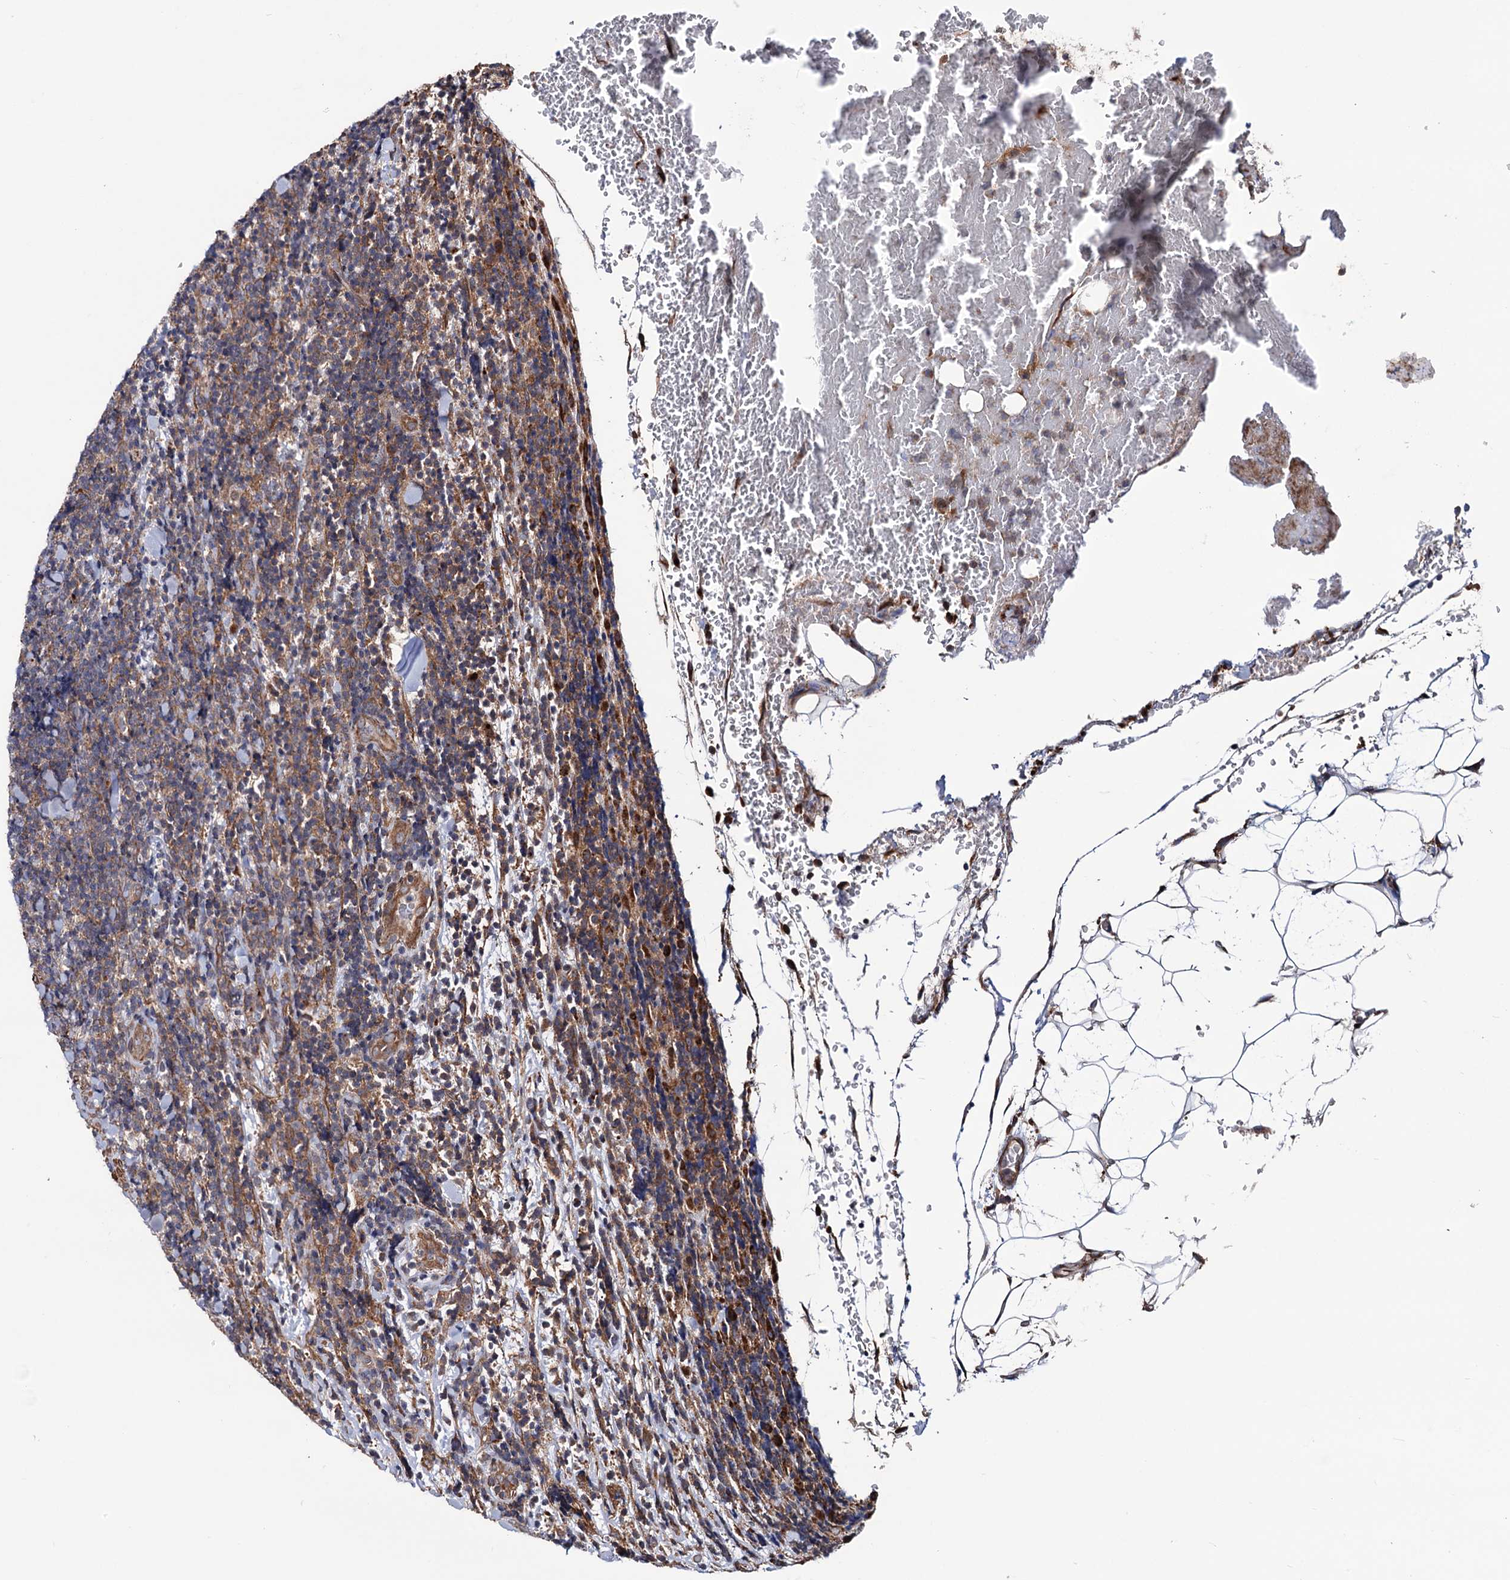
{"staining": {"intensity": "moderate", "quantity": ">75%", "location": "cytoplasmic/membranous"}, "tissue": "lymphoma", "cell_type": "Tumor cells", "image_type": "cancer", "snomed": [{"axis": "morphology", "description": "Malignant lymphoma, non-Hodgkin's type, Low grade"}, {"axis": "topography", "description": "Lymph node"}], "caption": "Protein staining of low-grade malignant lymphoma, non-Hodgkin's type tissue demonstrates moderate cytoplasmic/membranous staining in about >75% of tumor cells.", "gene": "FERMT2", "patient": {"sex": "male", "age": 66}}